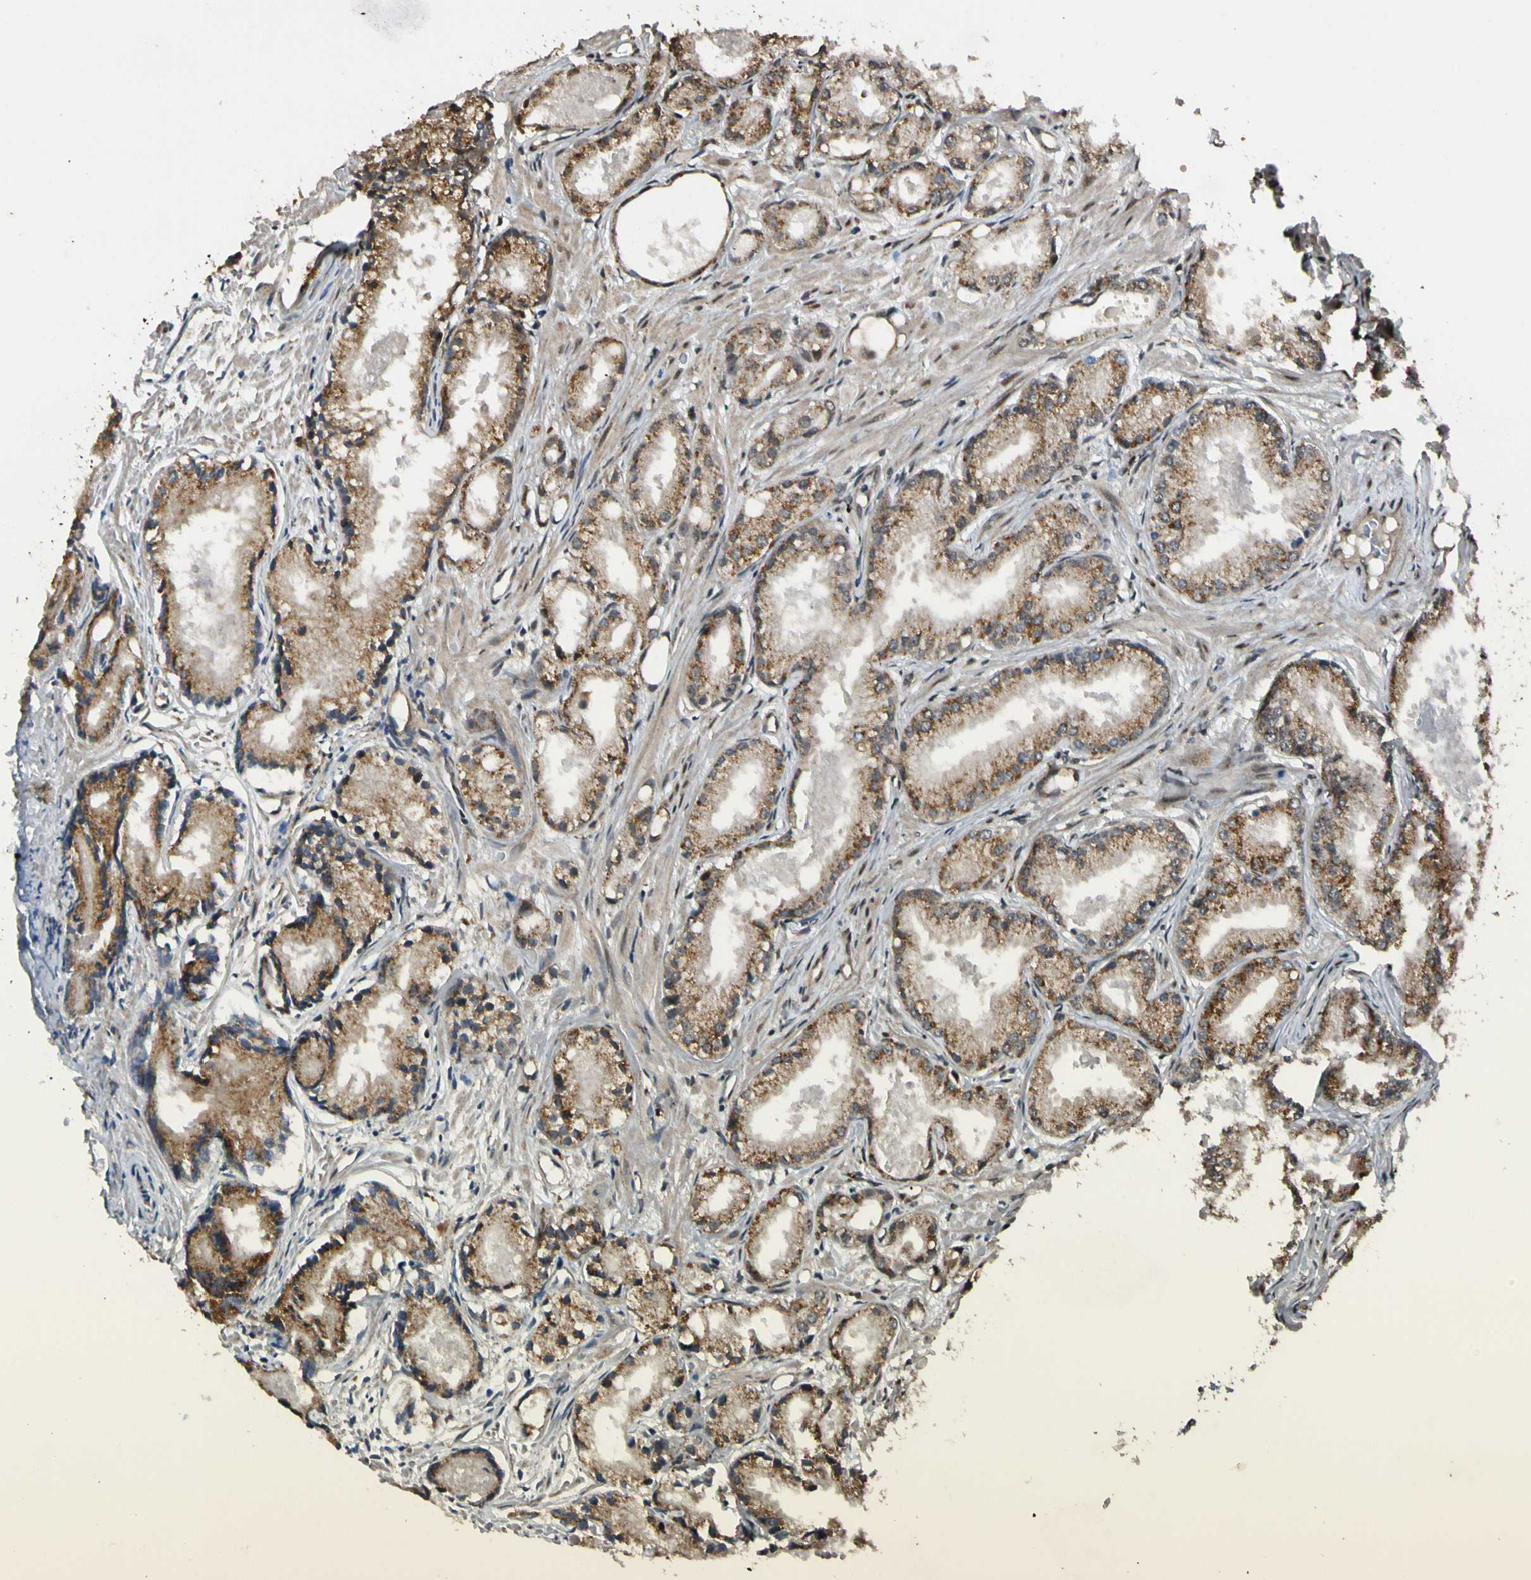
{"staining": {"intensity": "moderate", "quantity": ">75%", "location": "cytoplasmic/membranous"}, "tissue": "prostate cancer", "cell_type": "Tumor cells", "image_type": "cancer", "snomed": [{"axis": "morphology", "description": "Adenocarcinoma, Low grade"}, {"axis": "topography", "description": "Prostate"}], "caption": "Protein analysis of prostate cancer tissue demonstrates moderate cytoplasmic/membranous expression in about >75% of tumor cells. (Brightfield microscopy of DAB IHC at high magnification).", "gene": "LAMTOR1", "patient": {"sex": "male", "age": 72}}